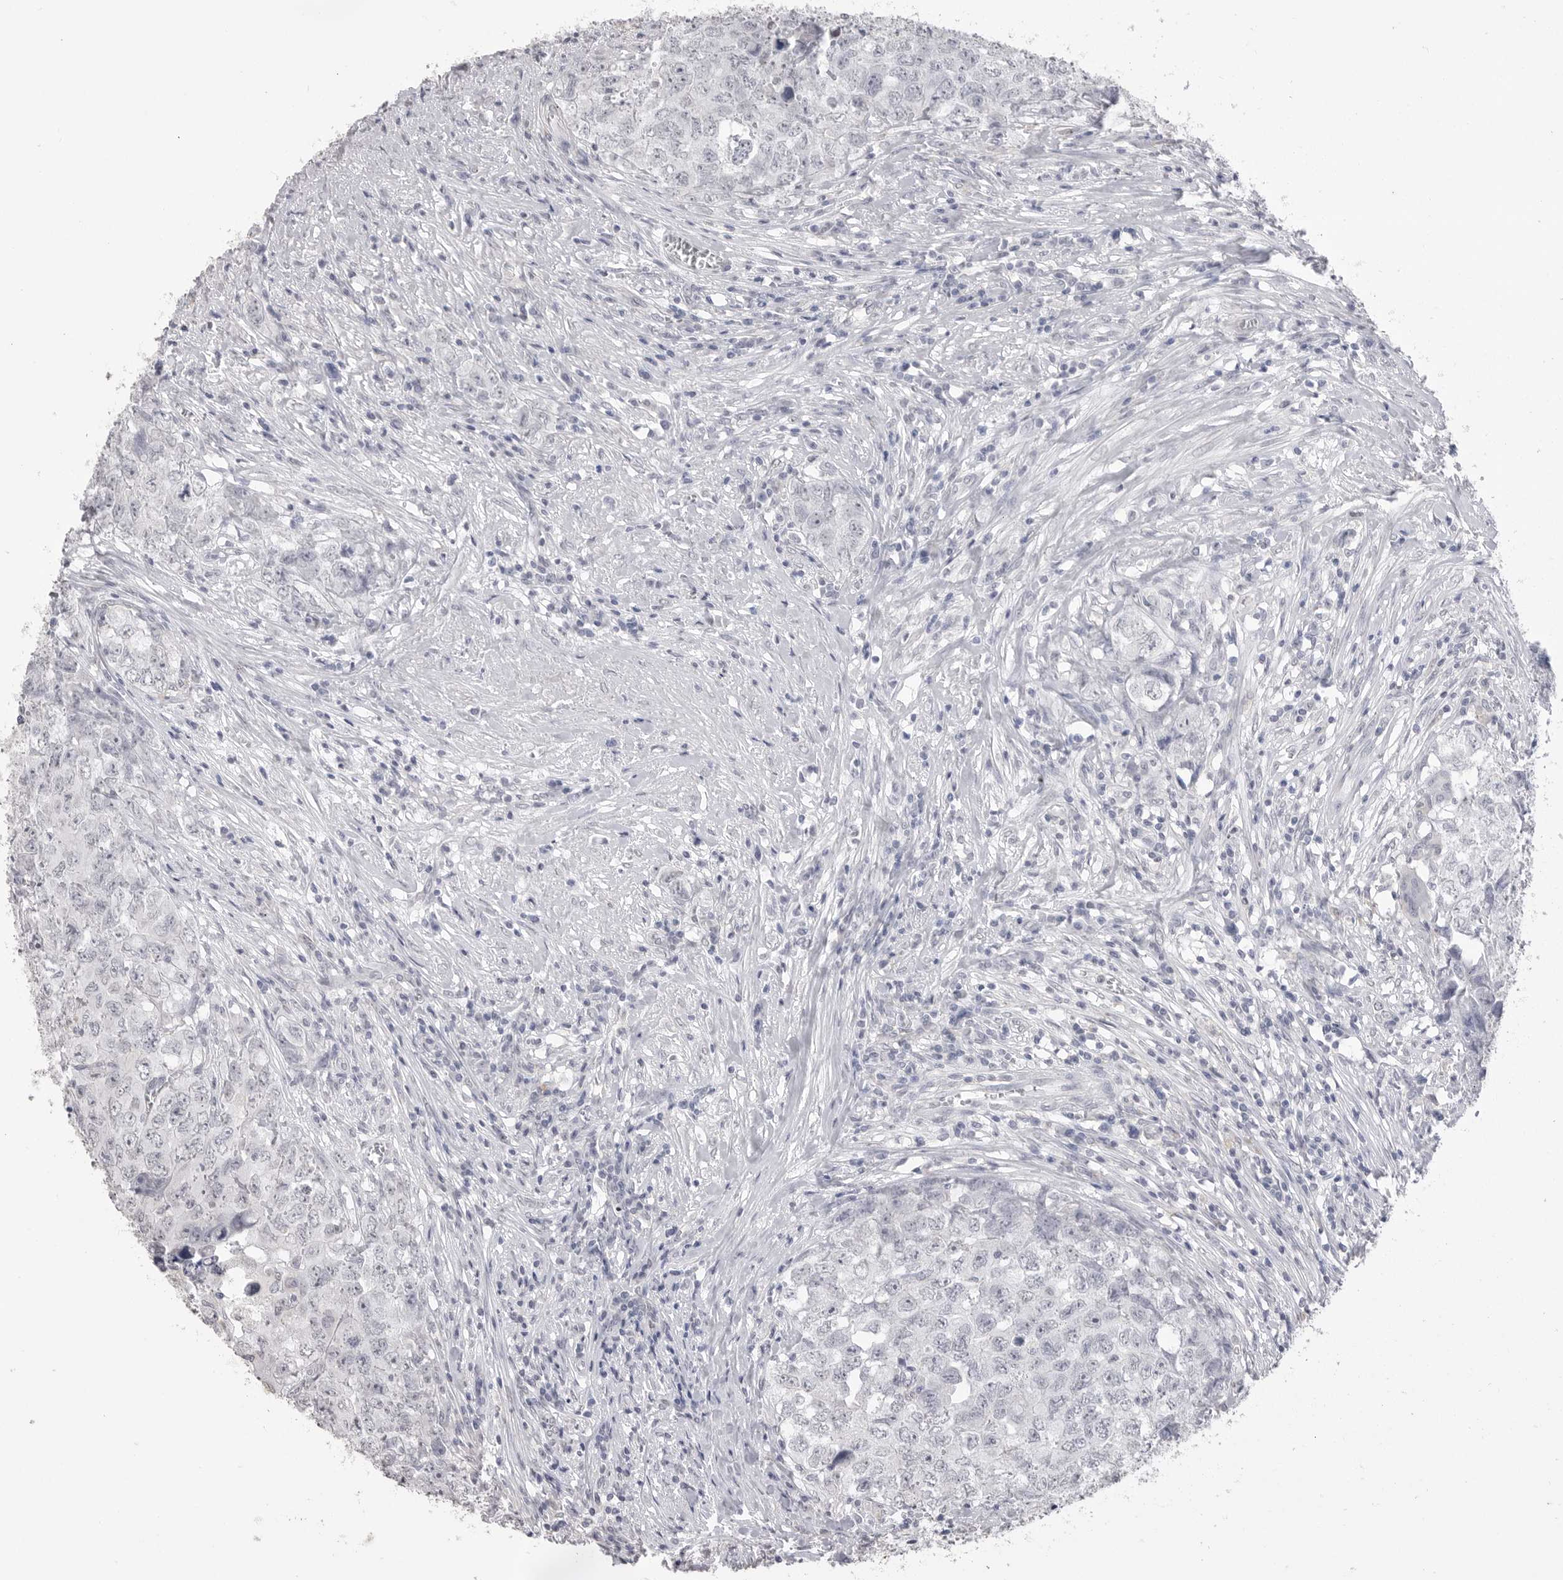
{"staining": {"intensity": "negative", "quantity": "none", "location": "none"}, "tissue": "testis cancer", "cell_type": "Tumor cells", "image_type": "cancer", "snomed": [{"axis": "morphology", "description": "Seminoma, NOS"}, {"axis": "morphology", "description": "Carcinoma, Embryonal, NOS"}, {"axis": "topography", "description": "Testis"}], "caption": "The immunohistochemistry histopathology image has no significant expression in tumor cells of seminoma (testis) tissue.", "gene": "ICAM5", "patient": {"sex": "male", "age": 43}}